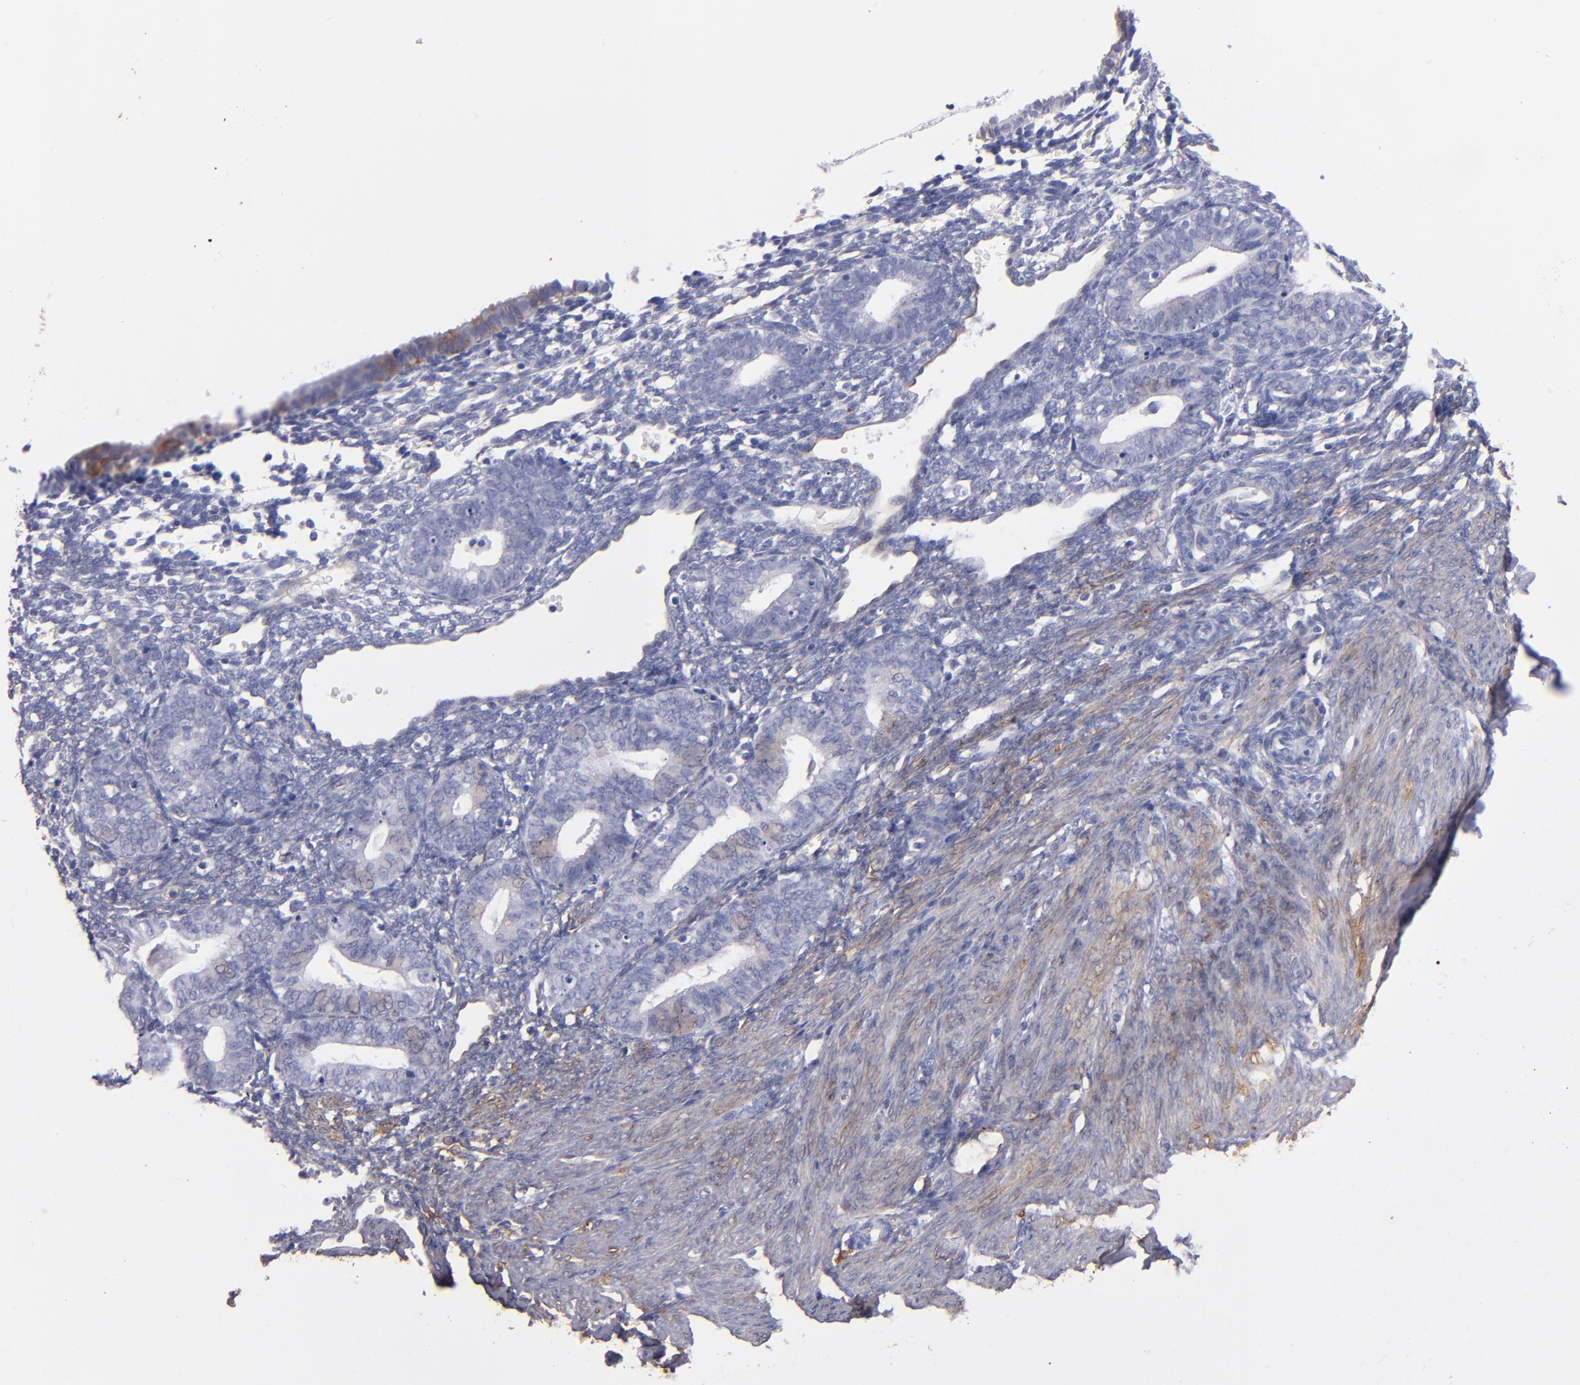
{"staining": {"intensity": "moderate", "quantity": "25%-75%", "location": "cytoplasmic/membranous"}, "tissue": "endometrium", "cell_type": "Cells in endometrial stroma", "image_type": "normal", "snomed": [{"axis": "morphology", "description": "Normal tissue, NOS"}, {"axis": "topography", "description": "Endometrium"}], "caption": "IHC micrograph of benign endometrium stained for a protein (brown), which shows medium levels of moderate cytoplasmic/membranous positivity in about 25%-75% of cells in endometrial stroma.", "gene": "AHNAK2", "patient": {"sex": "female", "age": 61}}